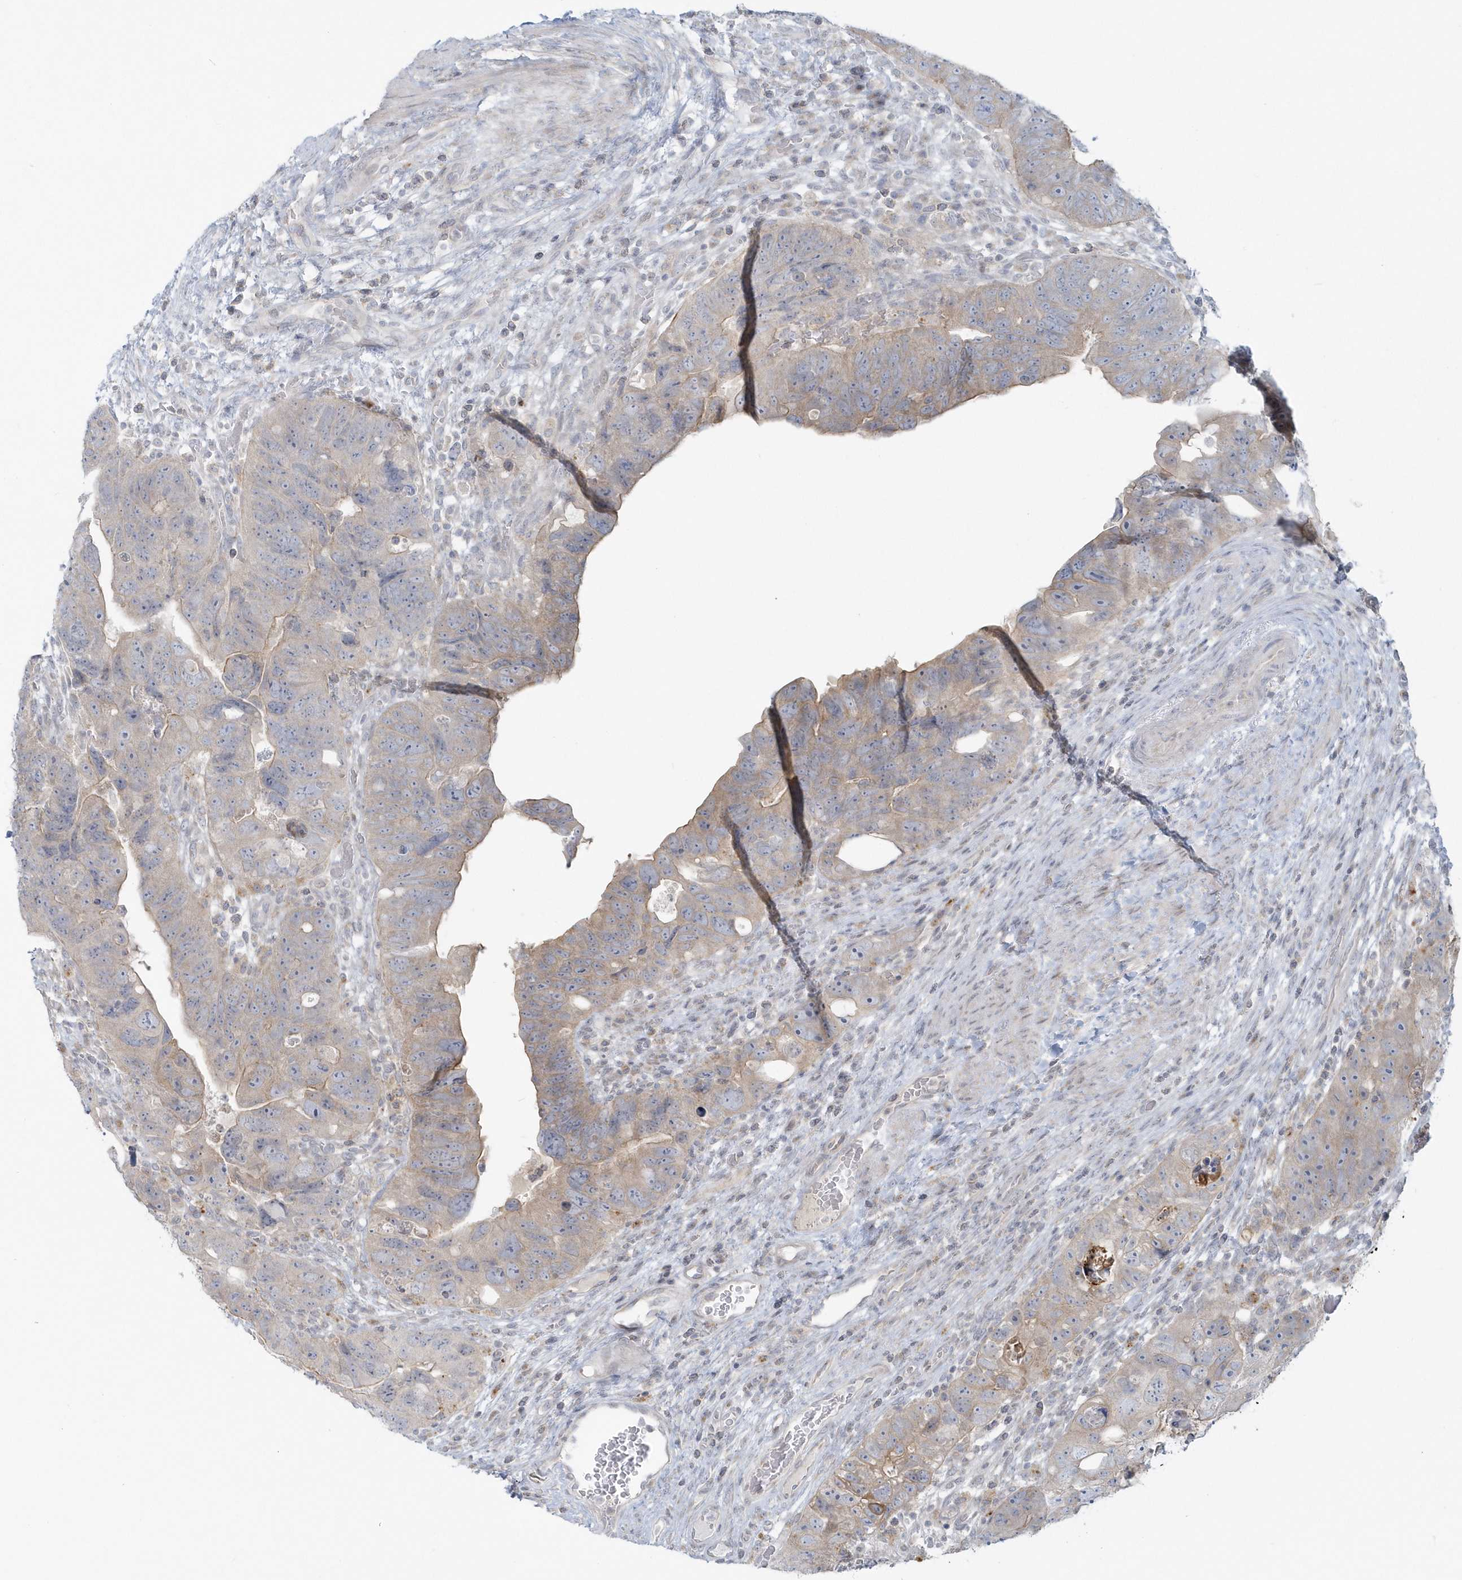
{"staining": {"intensity": "weak", "quantity": "<25%", "location": "cytoplasmic/membranous"}, "tissue": "colorectal cancer", "cell_type": "Tumor cells", "image_type": "cancer", "snomed": [{"axis": "morphology", "description": "Adenocarcinoma, NOS"}, {"axis": "topography", "description": "Rectum"}], "caption": "Colorectal cancer stained for a protein using IHC exhibits no staining tumor cells.", "gene": "BLTP3A", "patient": {"sex": "male", "age": 59}}